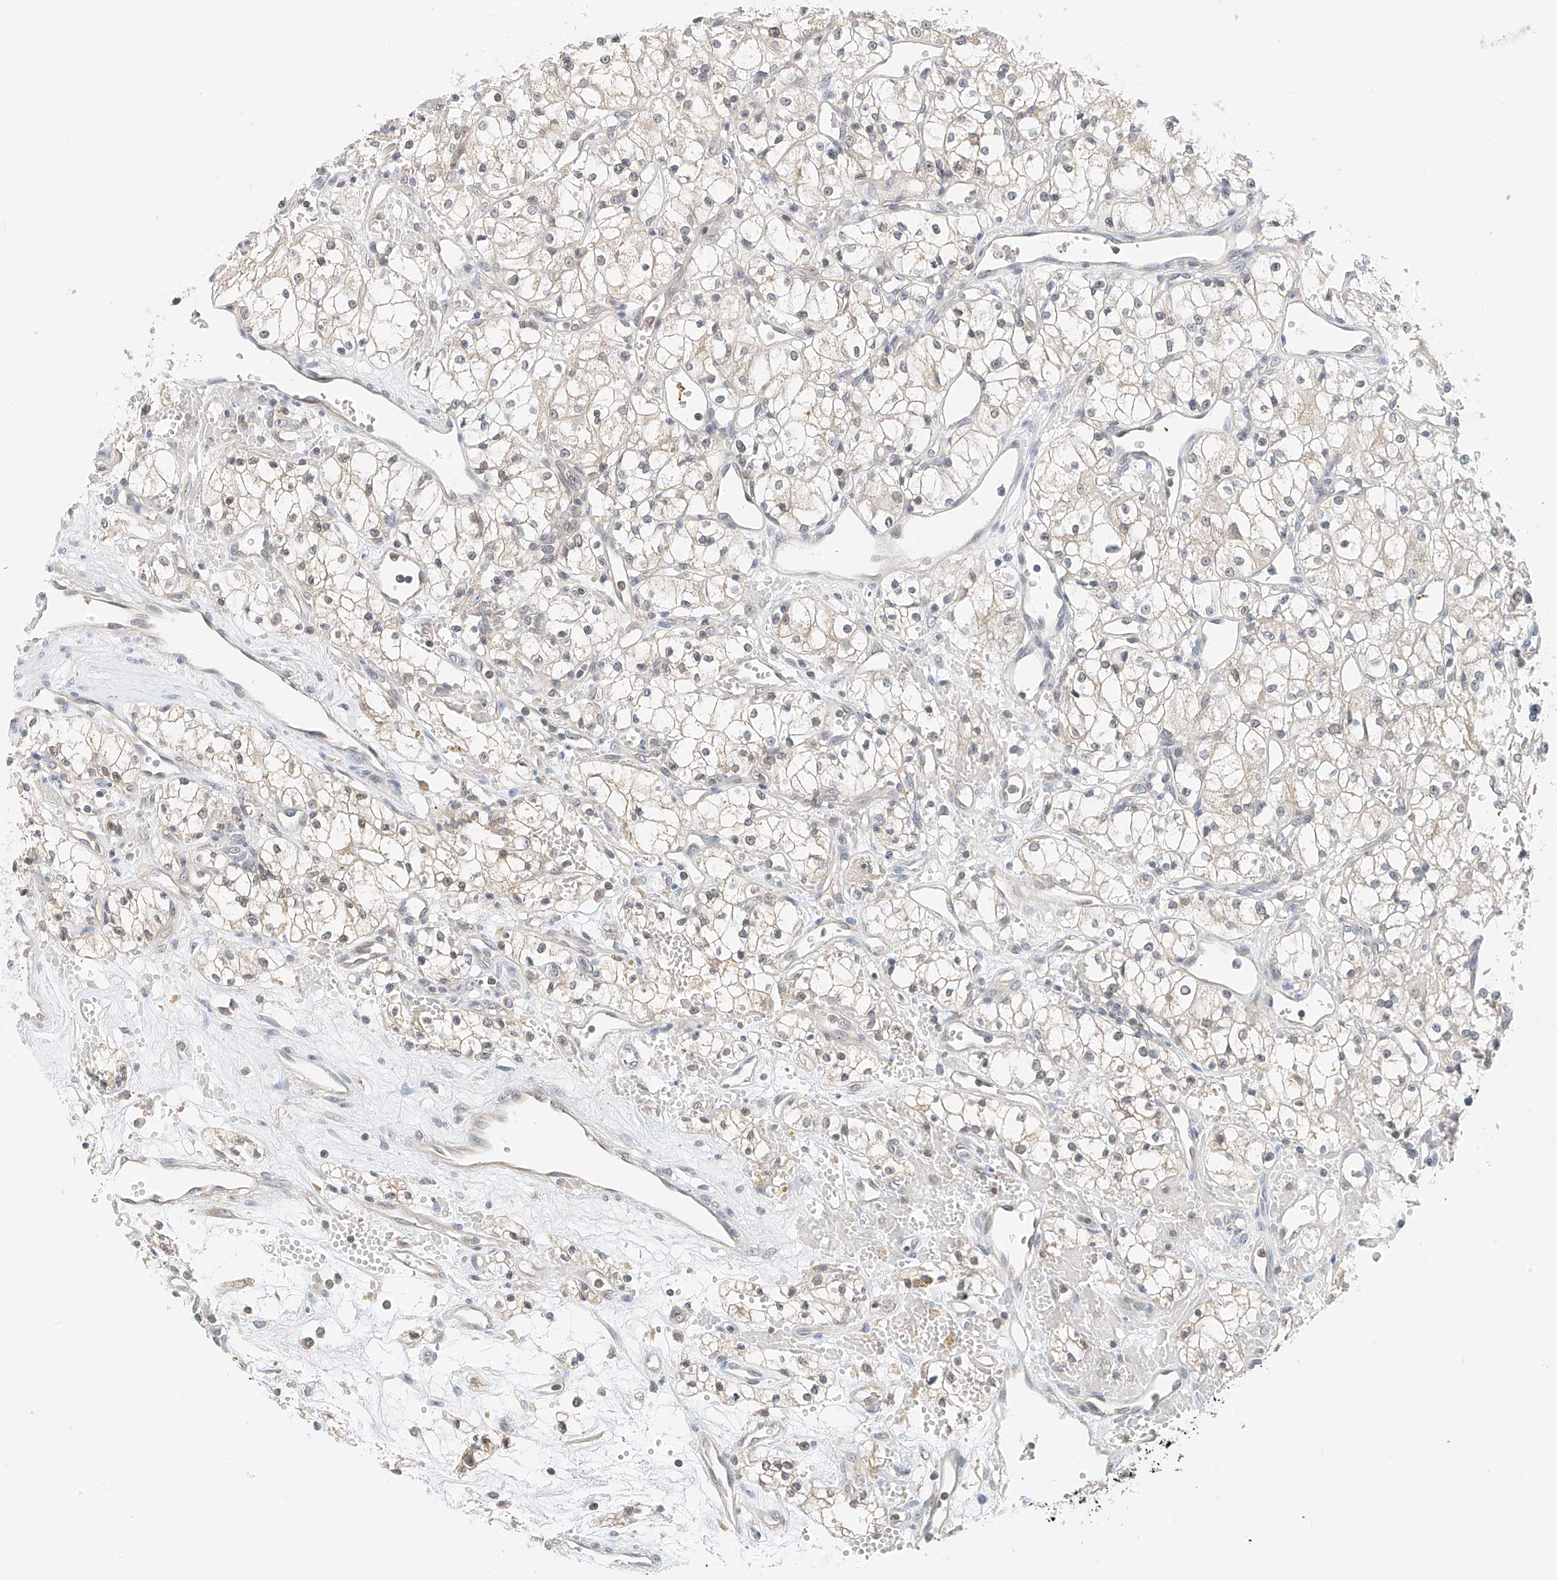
{"staining": {"intensity": "weak", "quantity": "<25%", "location": "cytoplasmic/membranous"}, "tissue": "renal cancer", "cell_type": "Tumor cells", "image_type": "cancer", "snomed": [{"axis": "morphology", "description": "Adenocarcinoma, NOS"}, {"axis": "topography", "description": "Kidney"}], "caption": "Histopathology image shows no protein staining in tumor cells of renal adenocarcinoma tissue.", "gene": "PPA2", "patient": {"sex": "male", "age": 59}}